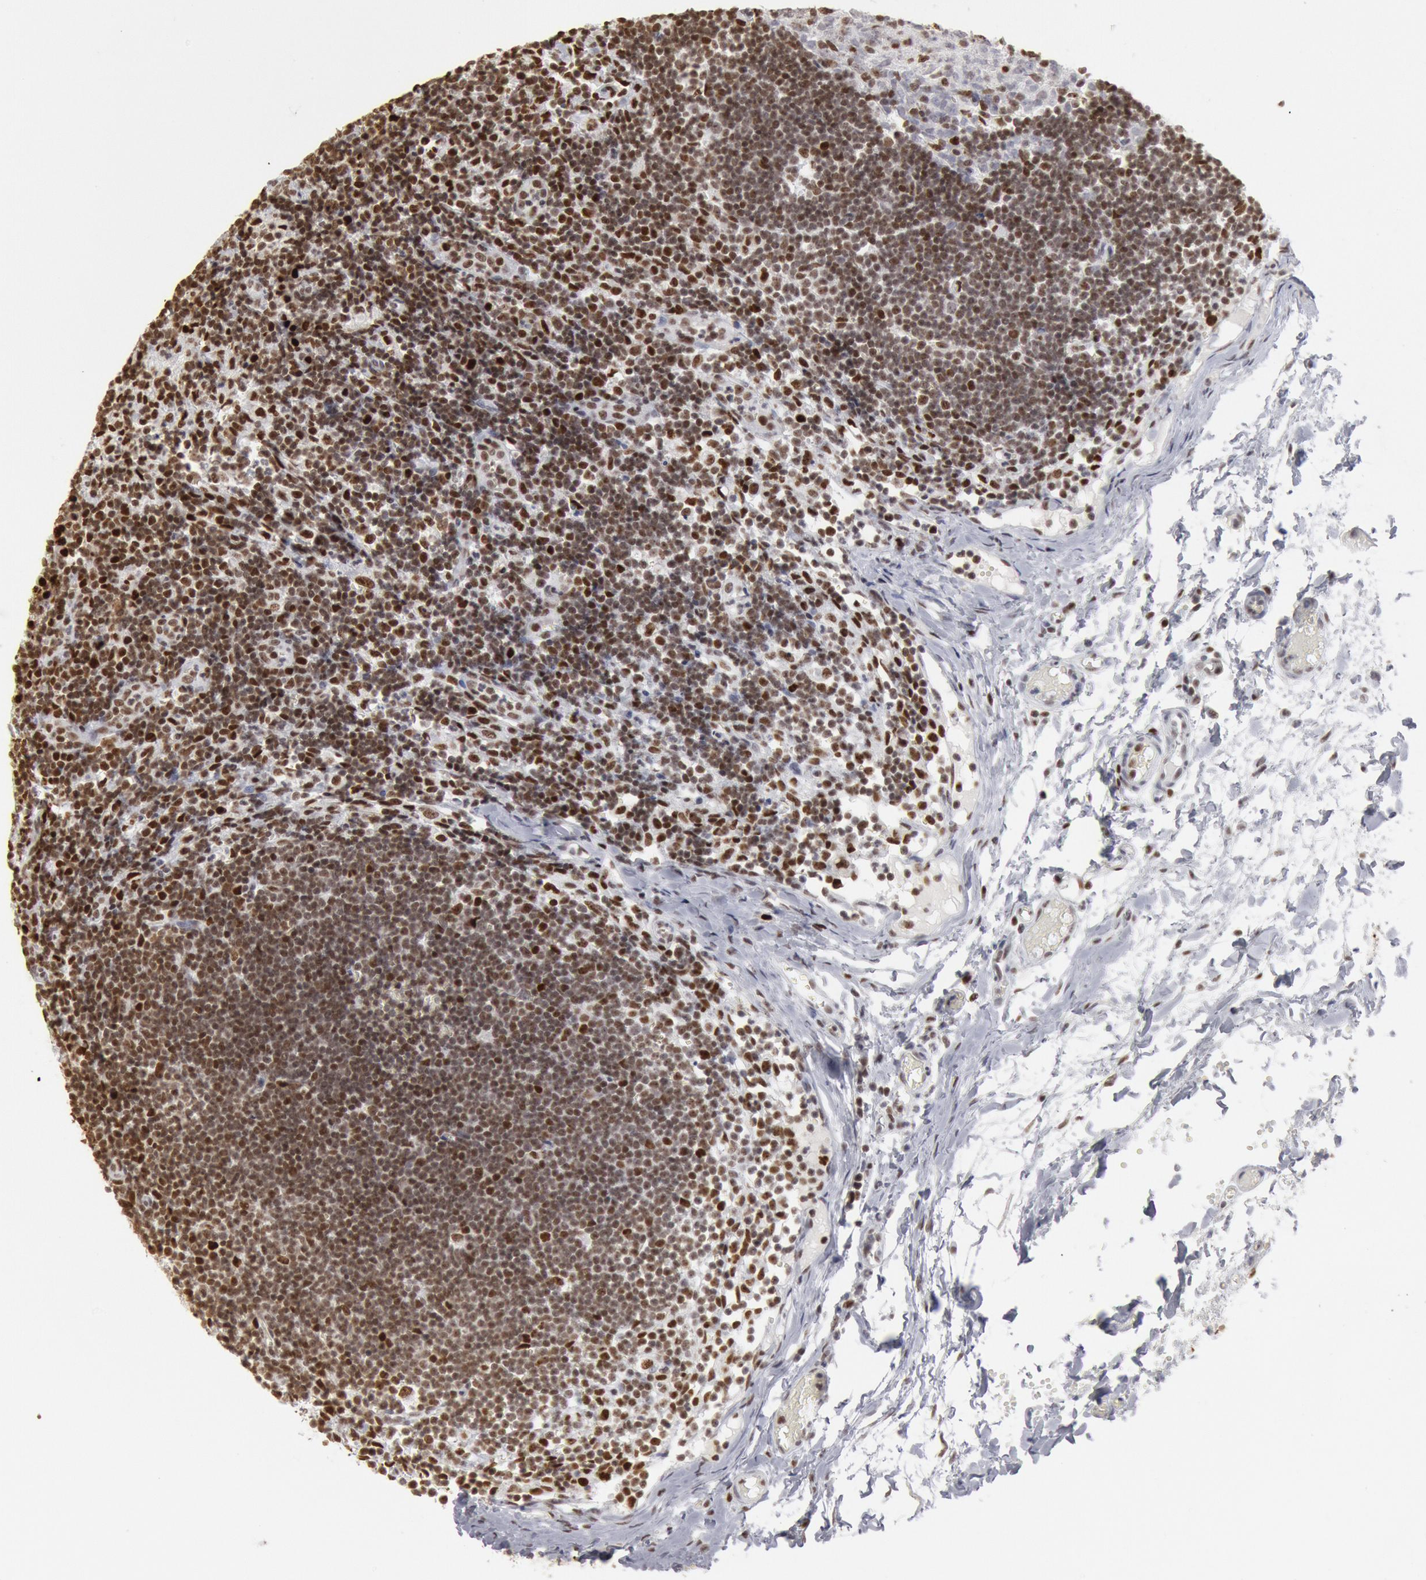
{"staining": {"intensity": "strong", "quantity": "<25%", "location": "nuclear"}, "tissue": "lymph node", "cell_type": "Germinal center cells", "image_type": "normal", "snomed": [{"axis": "morphology", "description": "Normal tissue, NOS"}, {"axis": "morphology", "description": "Inflammation, NOS"}, {"axis": "topography", "description": "Lymph node"}, {"axis": "topography", "description": "Salivary gland"}], "caption": "Lymph node stained for a protein displays strong nuclear positivity in germinal center cells. The staining is performed using DAB brown chromogen to label protein expression. The nuclei are counter-stained blue using hematoxylin.", "gene": "SUB1", "patient": {"sex": "male", "age": 3}}